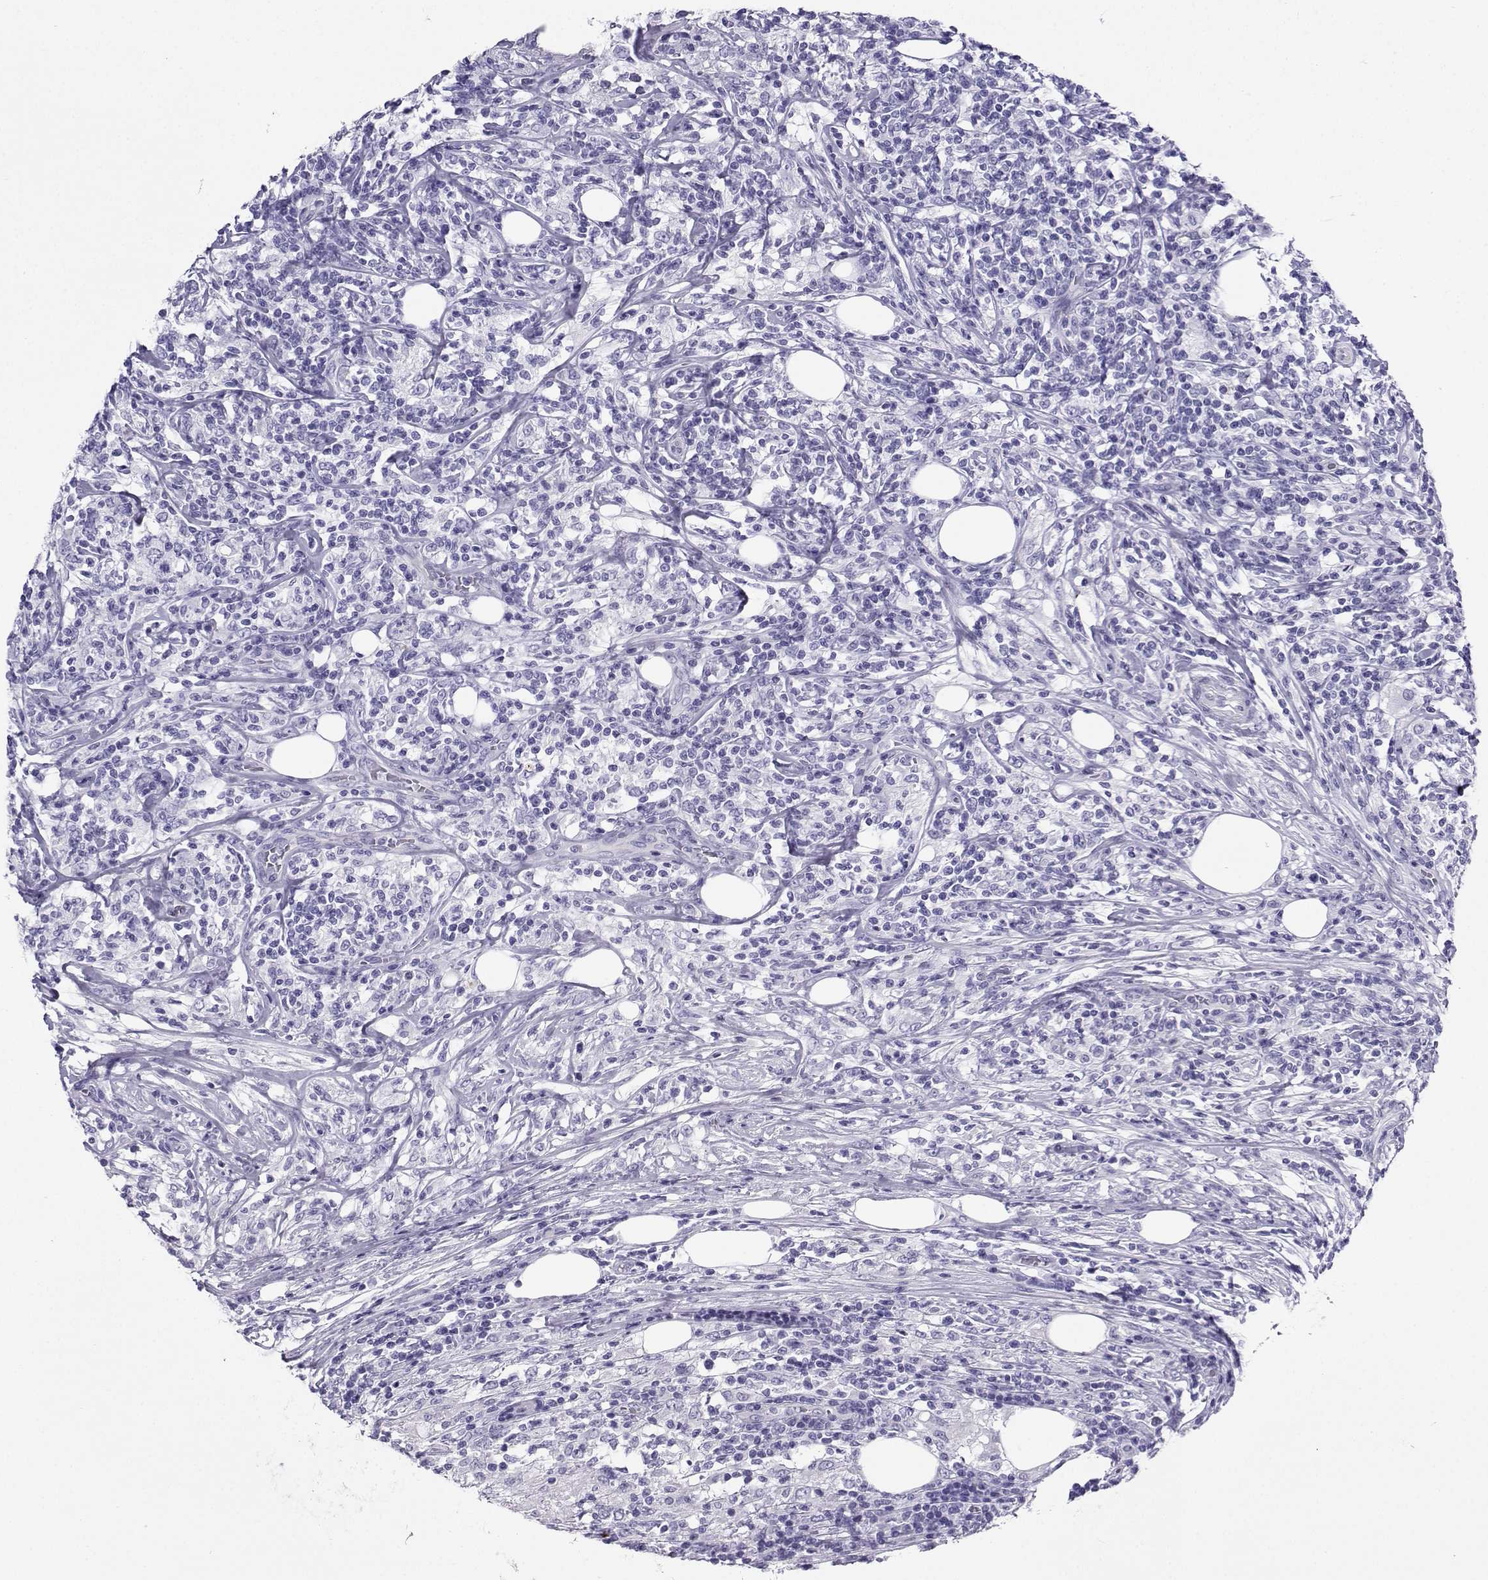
{"staining": {"intensity": "negative", "quantity": "none", "location": "none"}, "tissue": "lymphoma", "cell_type": "Tumor cells", "image_type": "cancer", "snomed": [{"axis": "morphology", "description": "Malignant lymphoma, non-Hodgkin's type, High grade"}, {"axis": "topography", "description": "Lymph node"}], "caption": "The micrograph demonstrates no staining of tumor cells in lymphoma. The staining was performed using DAB (3,3'-diaminobenzidine) to visualize the protein expression in brown, while the nuclei were stained in blue with hematoxylin (Magnification: 20x).", "gene": "CD109", "patient": {"sex": "female", "age": 84}}